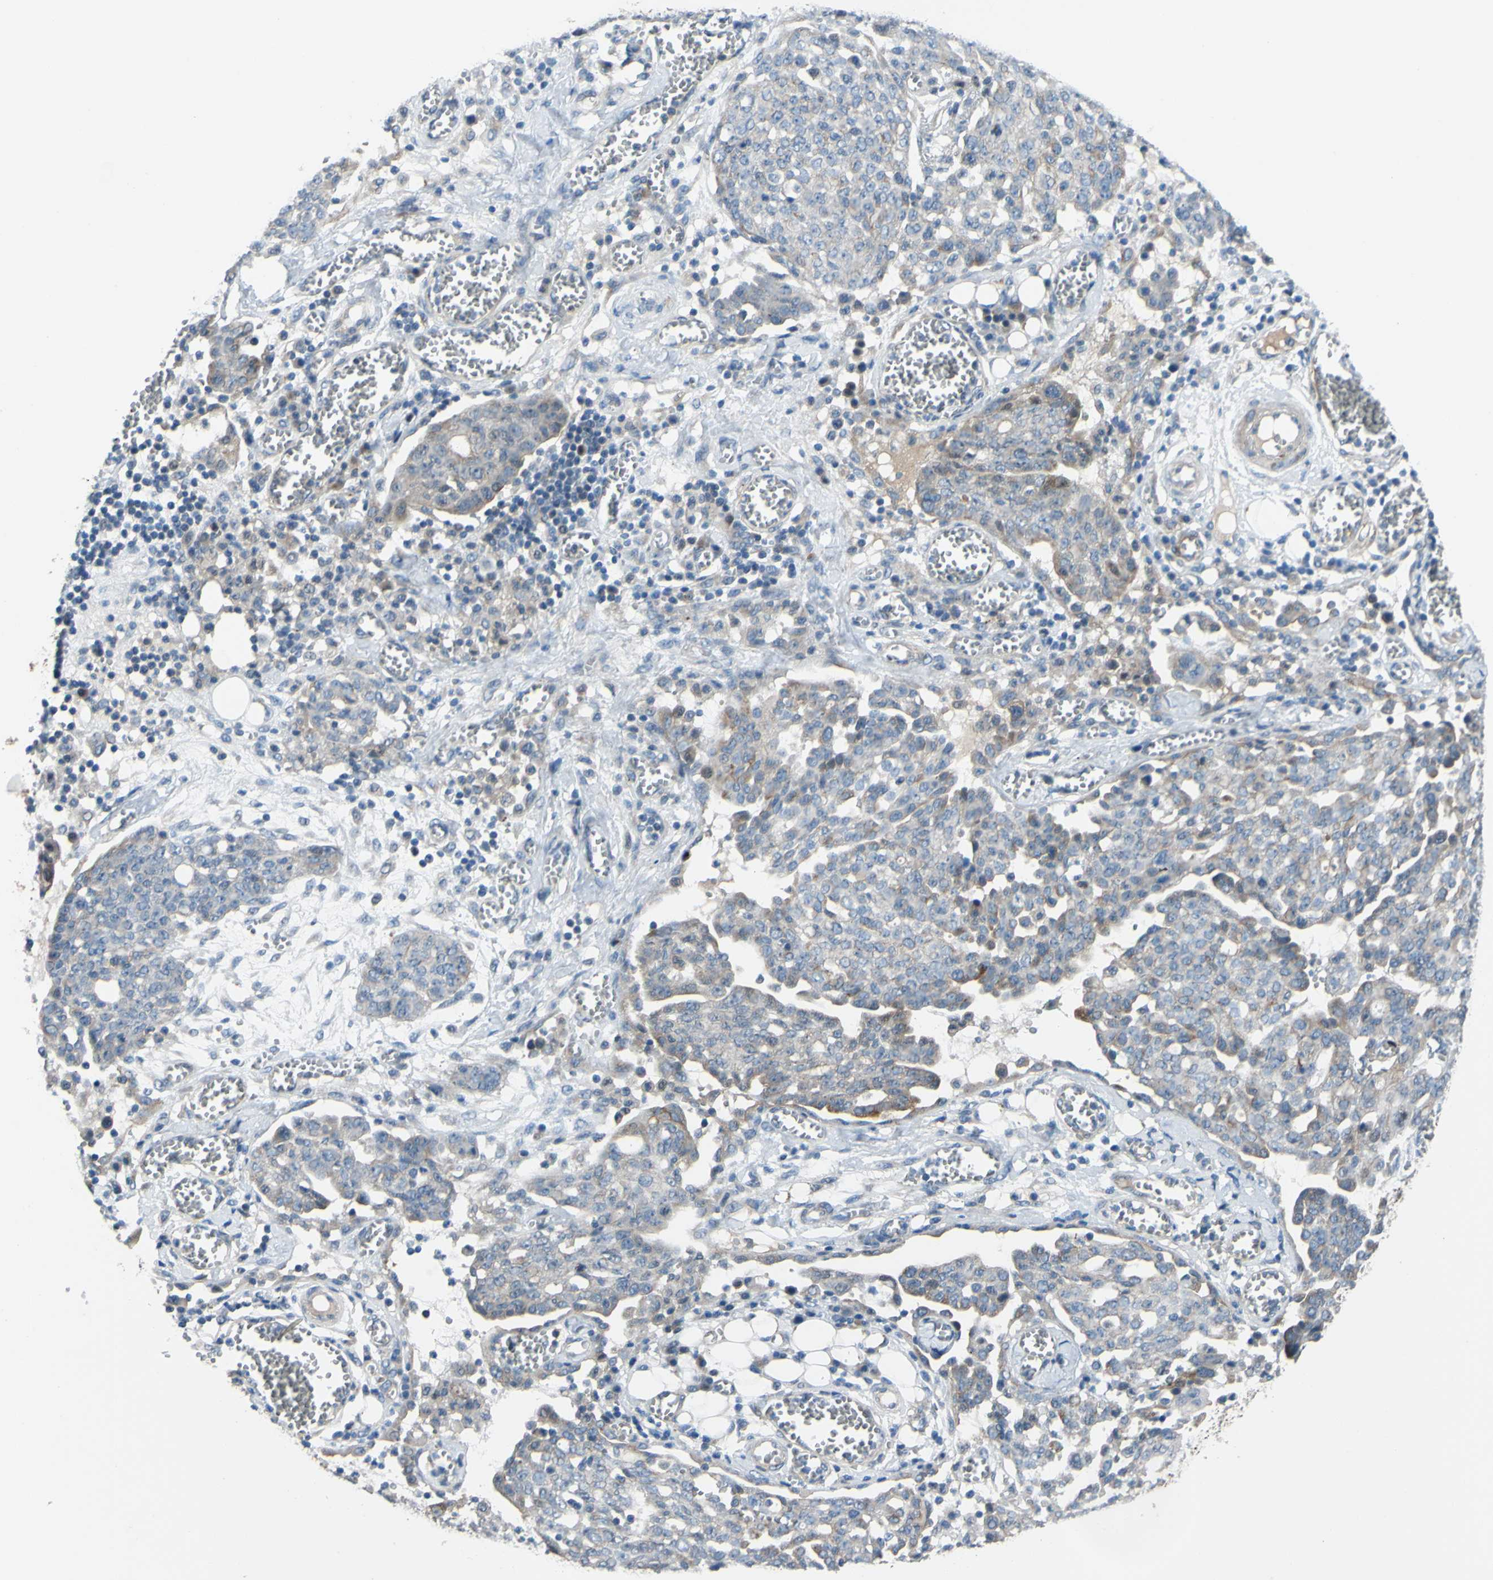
{"staining": {"intensity": "weak", "quantity": "<25%", "location": "cytoplasmic/membranous"}, "tissue": "ovarian cancer", "cell_type": "Tumor cells", "image_type": "cancer", "snomed": [{"axis": "morphology", "description": "Cystadenocarcinoma, serous, NOS"}, {"axis": "topography", "description": "Soft tissue"}, {"axis": "topography", "description": "Ovary"}], "caption": "Micrograph shows no significant protein staining in tumor cells of ovarian cancer.", "gene": "ARHGAP1", "patient": {"sex": "female", "age": 57}}